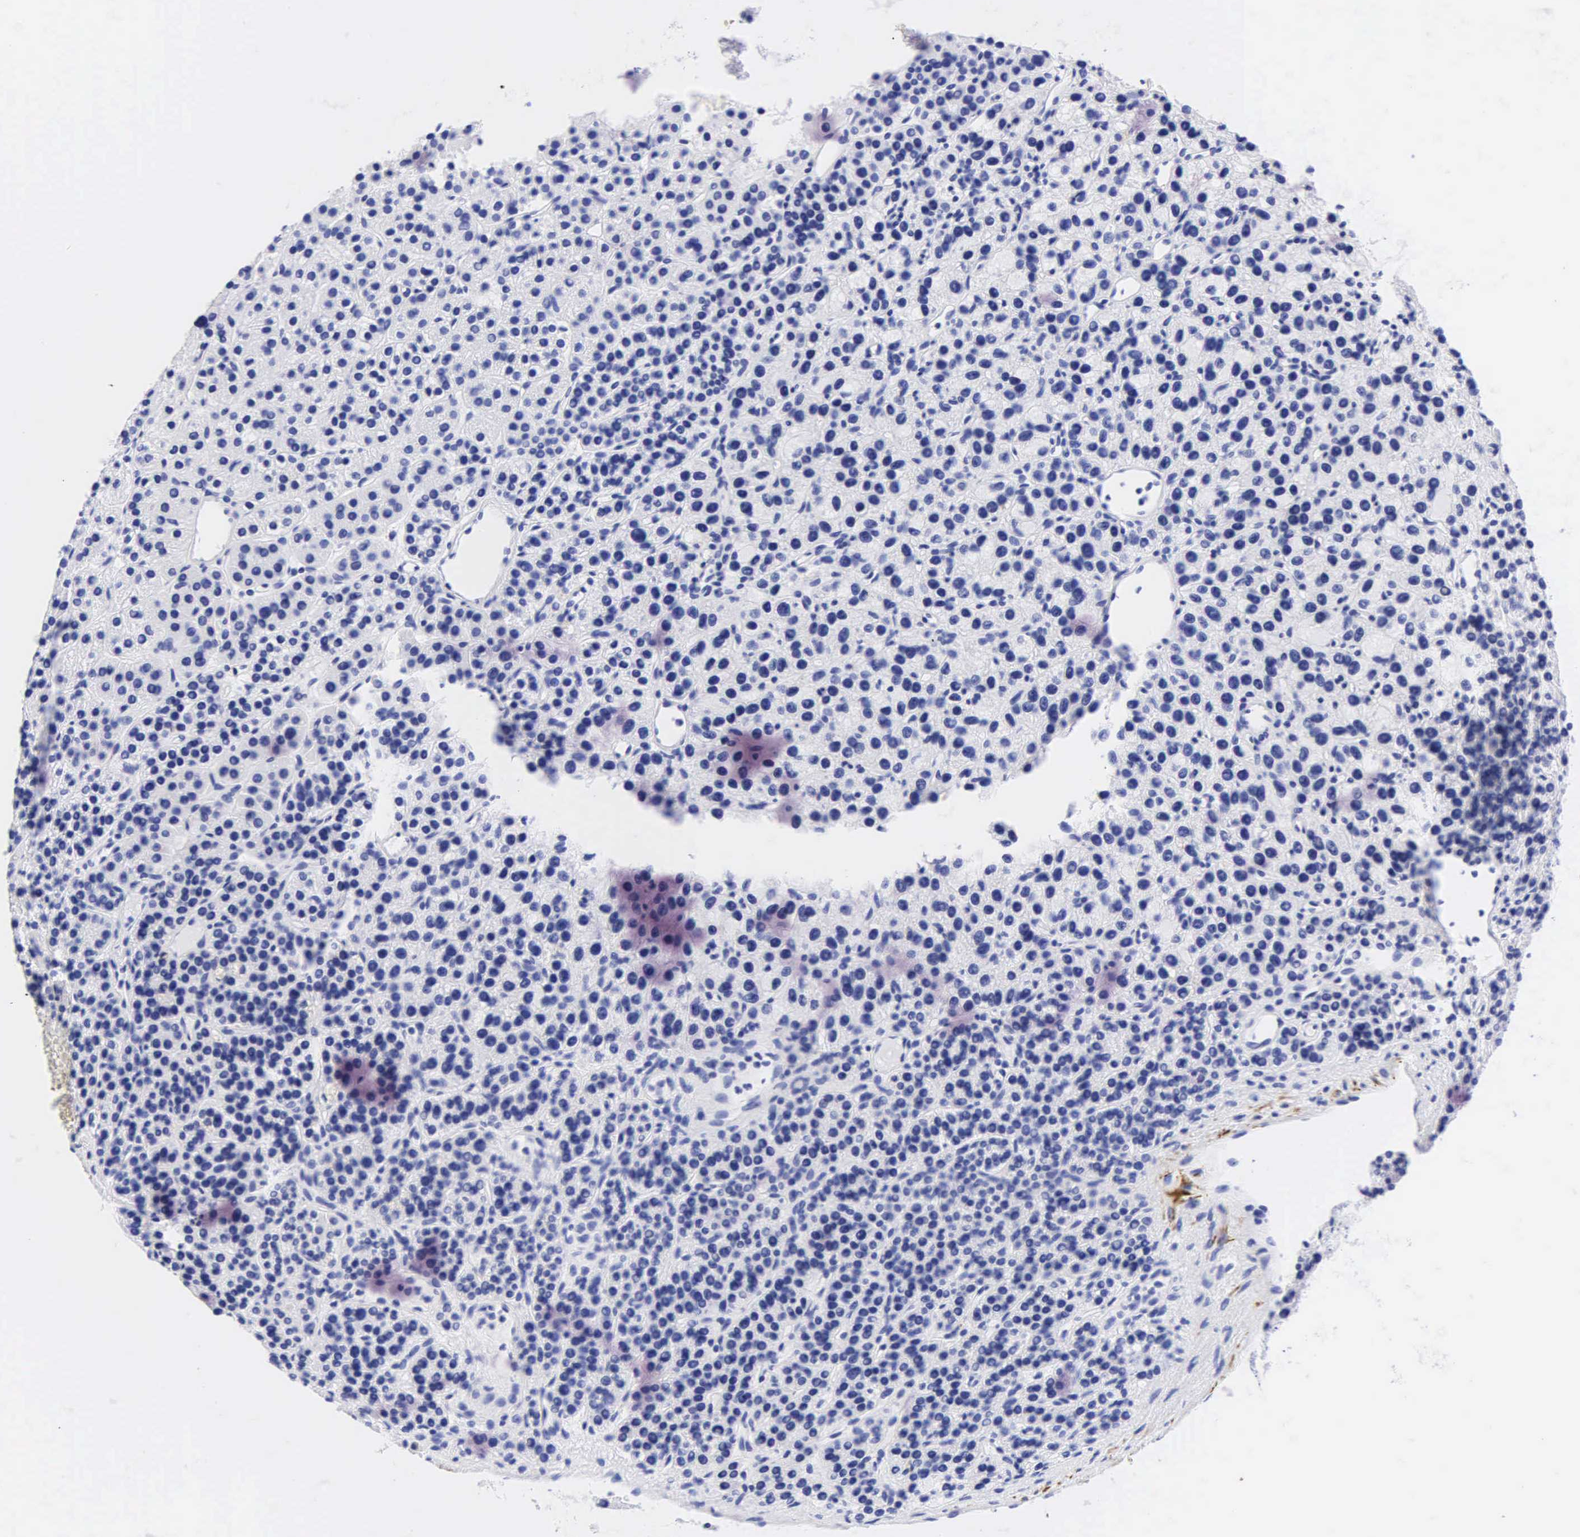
{"staining": {"intensity": "negative", "quantity": "none", "location": "none"}, "tissue": "parathyroid gland", "cell_type": "Glandular cells", "image_type": "normal", "snomed": [{"axis": "morphology", "description": "Normal tissue, NOS"}, {"axis": "topography", "description": "Parathyroid gland"}], "caption": "Protein analysis of unremarkable parathyroid gland displays no significant expression in glandular cells. (Stains: DAB IHC with hematoxylin counter stain, Microscopy: brightfield microscopy at high magnification).", "gene": "DES", "patient": {"sex": "female", "age": 64}}